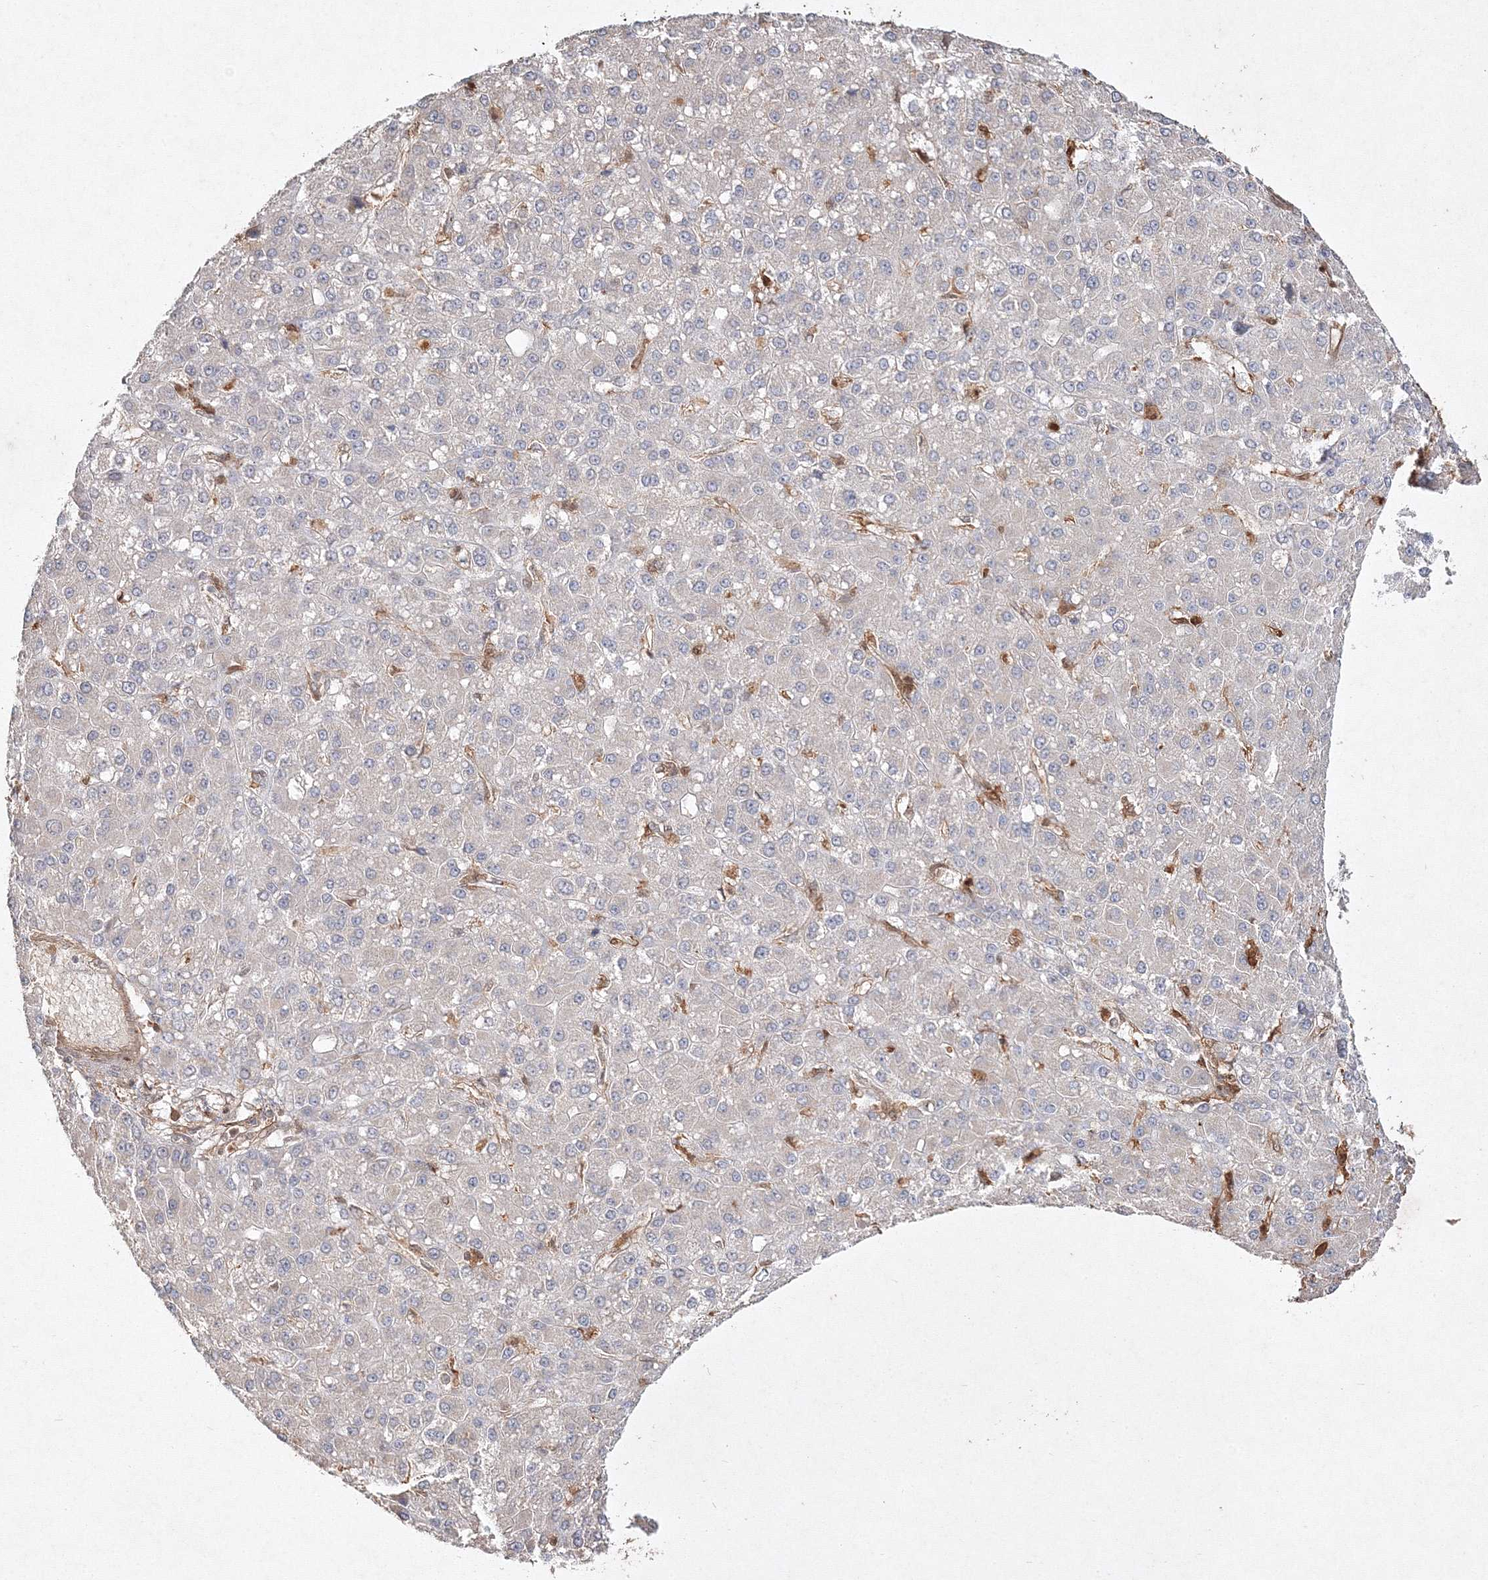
{"staining": {"intensity": "negative", "quantity": "none", "location": "none"}, "tissue": "liver cancer", "cell_type": "Tumor cells", "image_type": "cancer", "snomed": [{"axis": "morphology", "description": "Carcinoma, Hepatocellular, NOS"}, {"axis": "topography", "description": "Liver"}], "caption": "Tumor cells show no significant staining in hepatocellular carcinoma (liver).", "gene": "S100A11", "patient": {"sex": "male", "age": 67}}